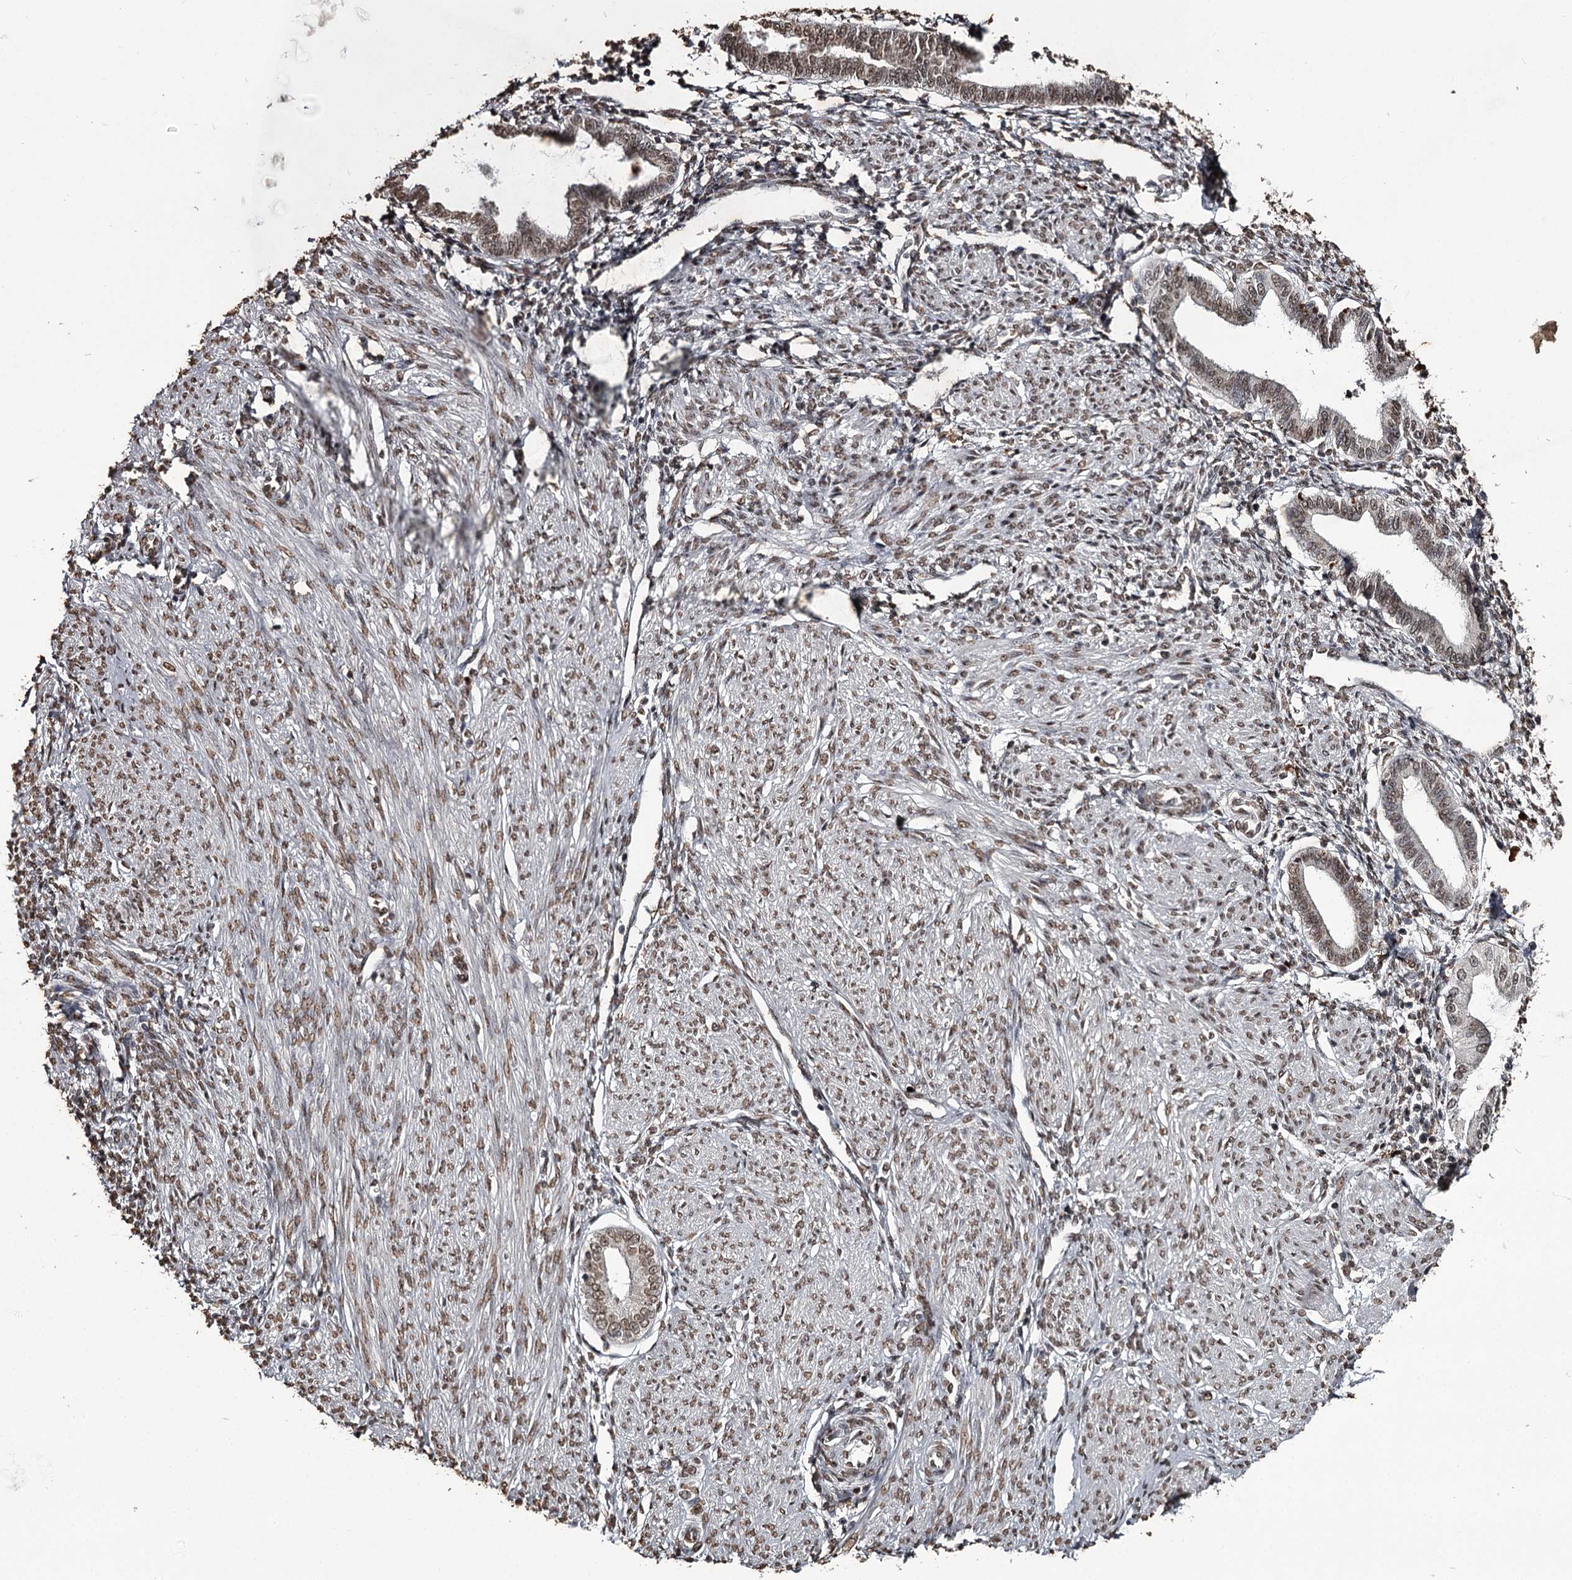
{"staining": {"intensity": "moderate", "quantity": ">75%", "location": "nuclear"}, "tissue": "endometrium", "cell_type": "Cells in endometrial stroma", "image_type": "normal", "snomed": [{"axis": "morphology", "description": "Normal tissue, NOS"}, {"axis": "topography", "description": "Endometrium"}], "caption": "A brown stain labels moderate nuclear staining of a protein in cells in endometrial stroma of normal endometrium. Using DAB (brown) and hematoxylin (blue) stains, captured at high magnification using brightfield microscopy.", "gene": "THYN1", "patient": {"sex": "female", "age": 53}}